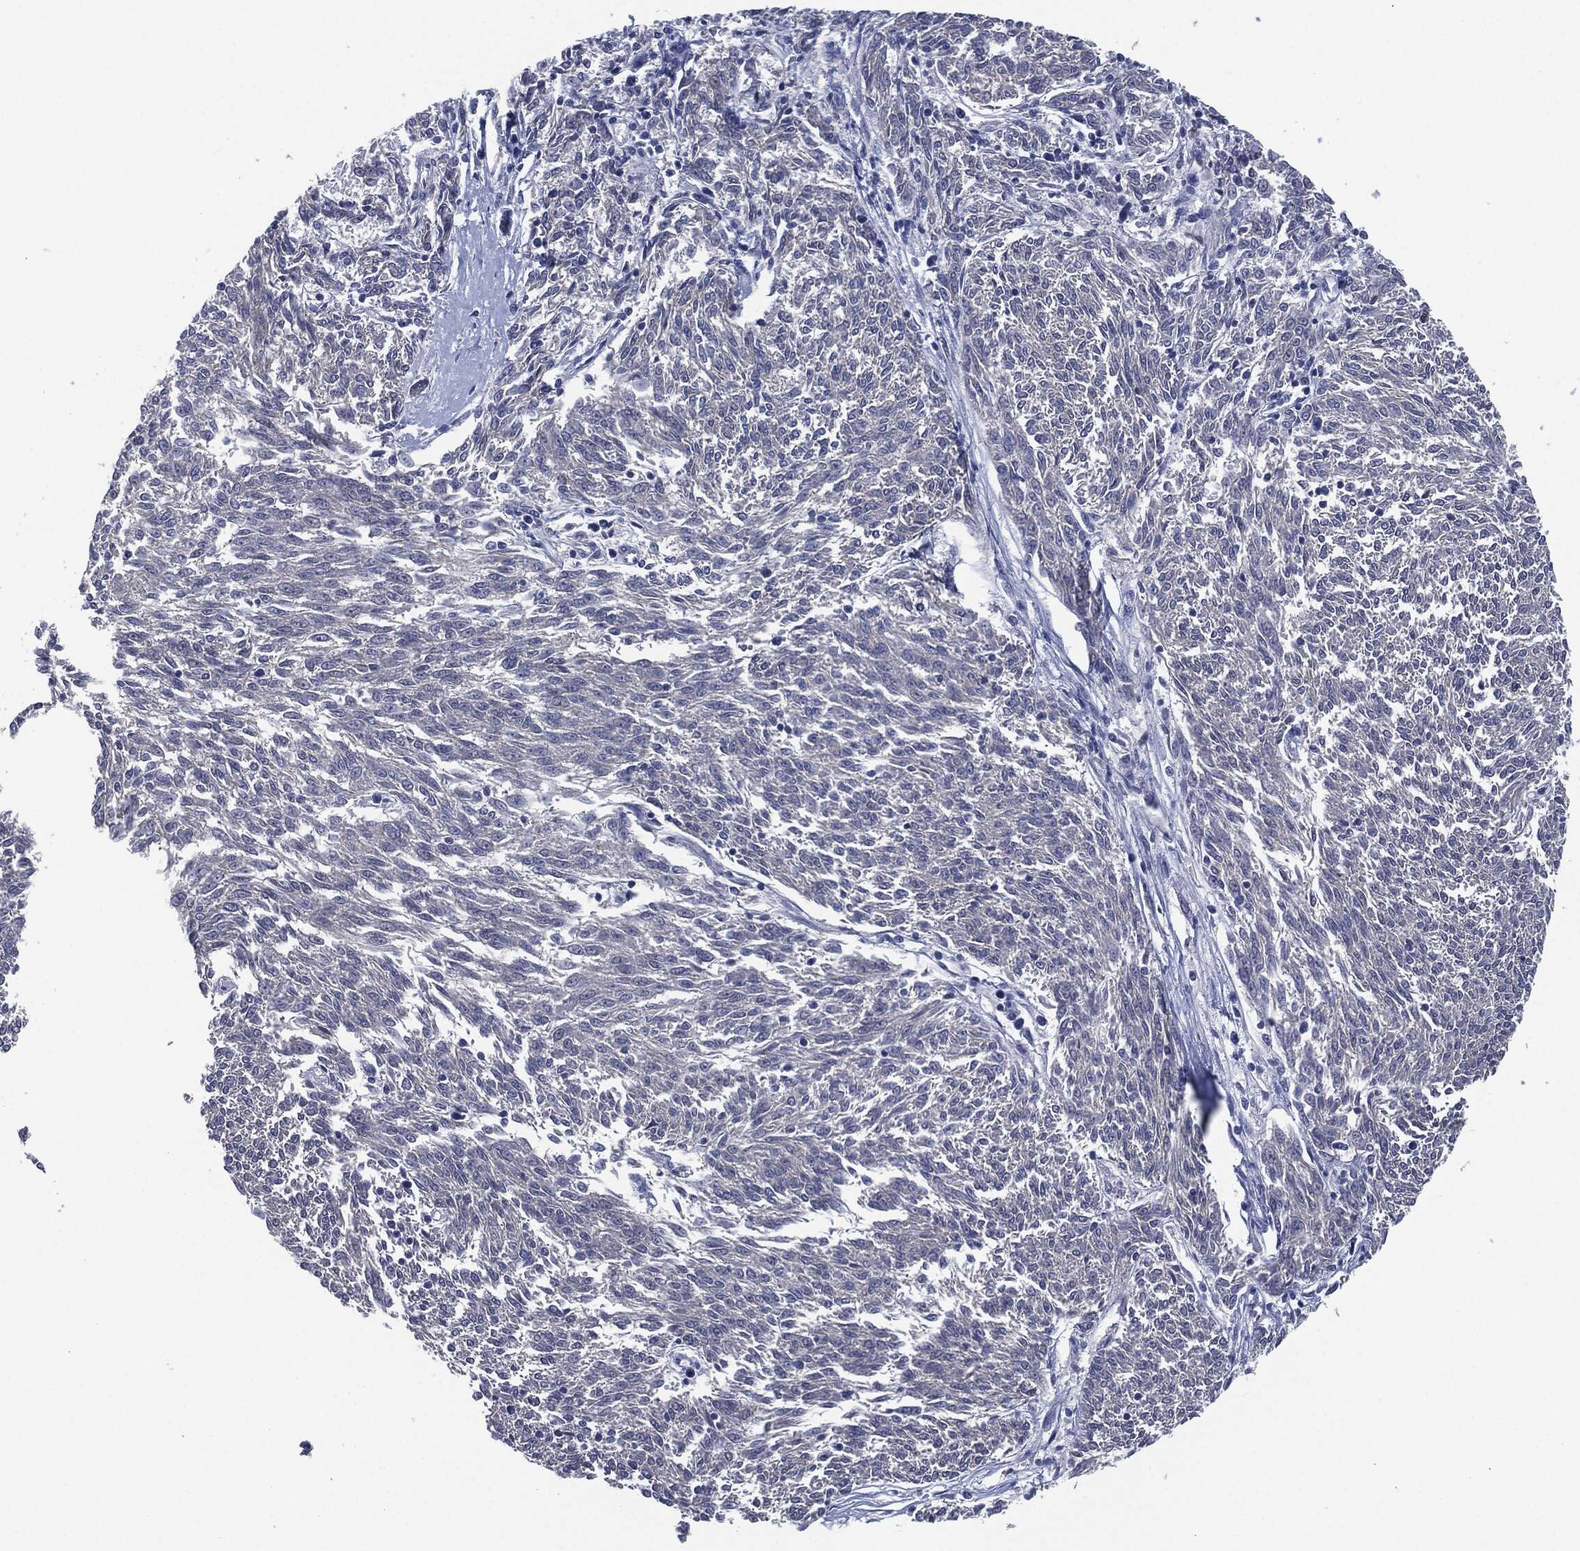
{"staining": {"intensity": "negative", "quantity": "none", "location": "none"}, "tissue": "melanoma", "cell_type": "Tumor cells", "image_type": "cancer", "snomed": [{"axis": "morphology", "description": "Malignant melanoma, NOS"}, {"axis": "topography", "description": "Skin"}], "caption": "Immunohistochemistry histopathology image of malignant melanoma stained for a protein (brown), which demonstrates no staining in tumor cells.", "gene": "SHROOM2", "patient": {"sex": "female", "age": 72}}